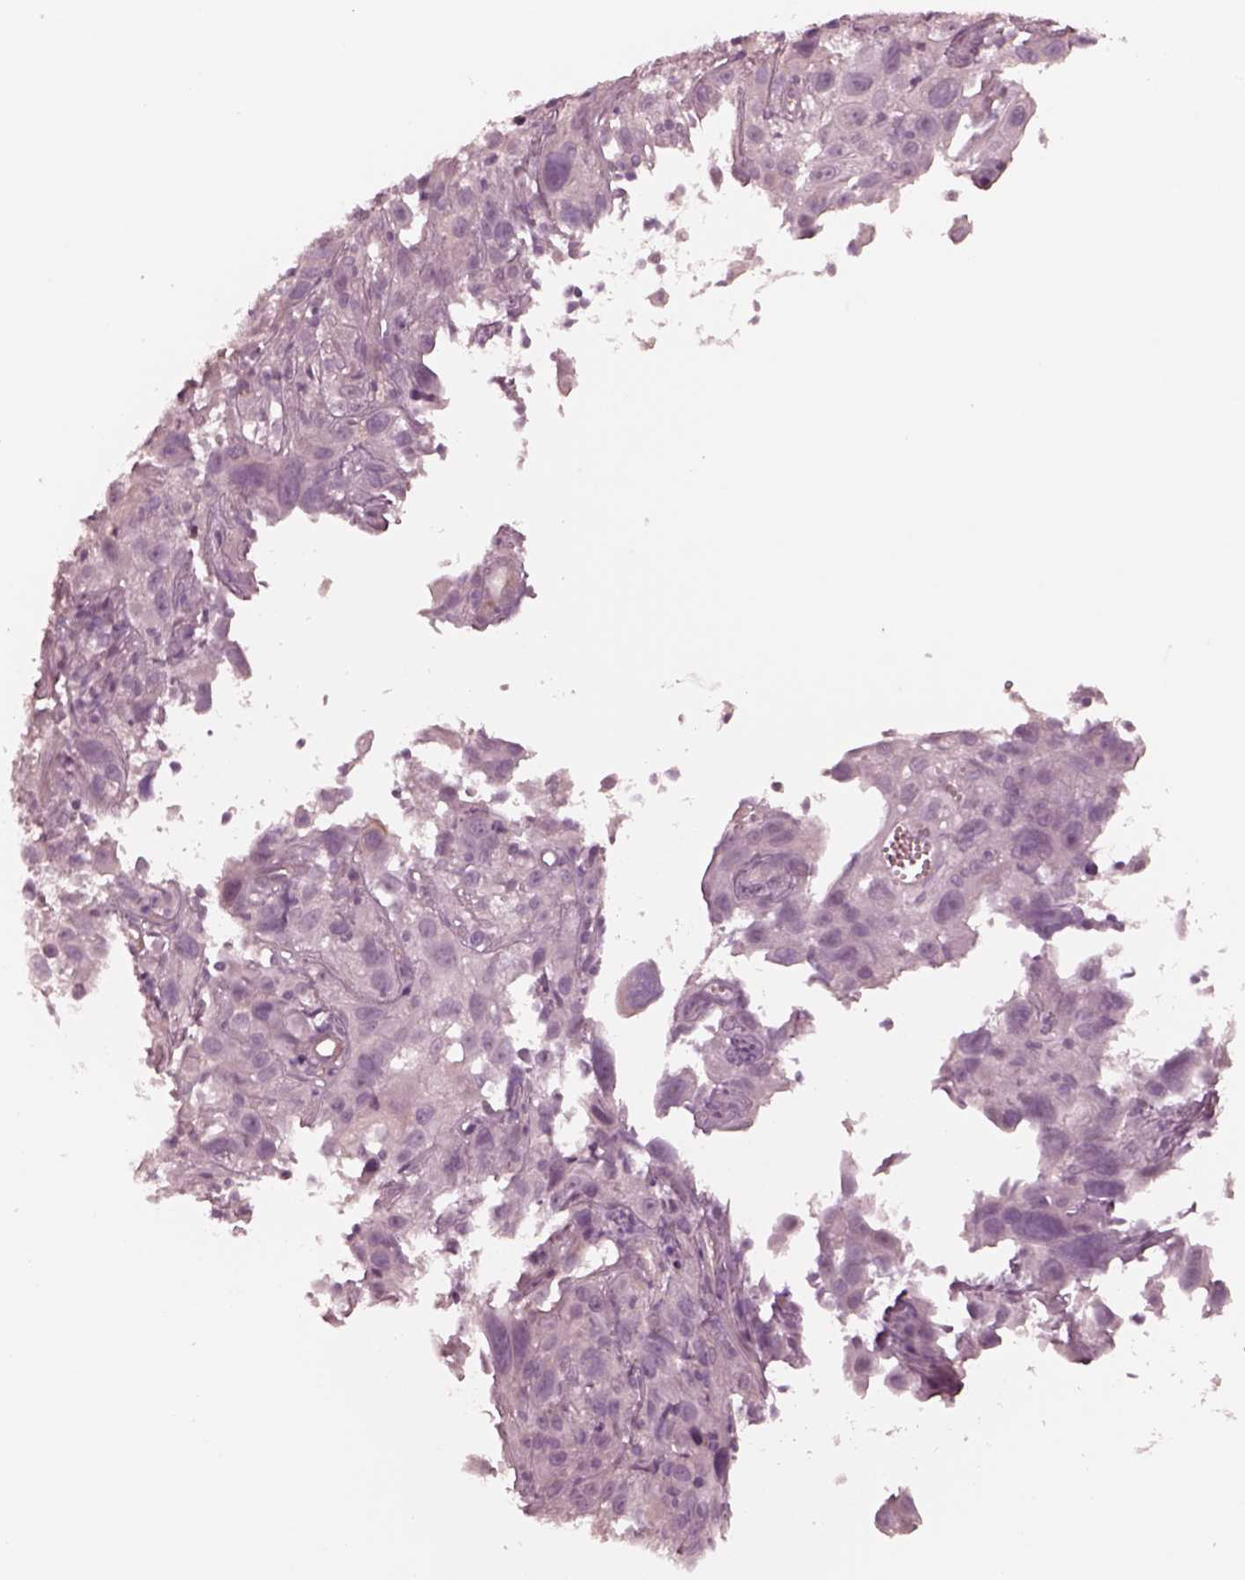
{"staining": {"intensity": "negative", "quantity": "none", "location": "none"}, "tissue": "cervical cancer", "cell_type": "Tumor cells", "image_type": "cancer", "snomed": [{"axis": "morphology", "description": "Squamous cell carcinoma, NOS"}, {"axis": "topography", "description": "Cervix"}], "caption": "Immunohistochemistry (IHC) image of human cervical squamous cell carcinoma stained for a protein (brown), which reveals no expression in tumor cells. (Immunohistochemistry (IHC), brightfield microscopy, high magnification).", "gene": "DNAAF9", "patient": {"sex": "female", "age": 37}}